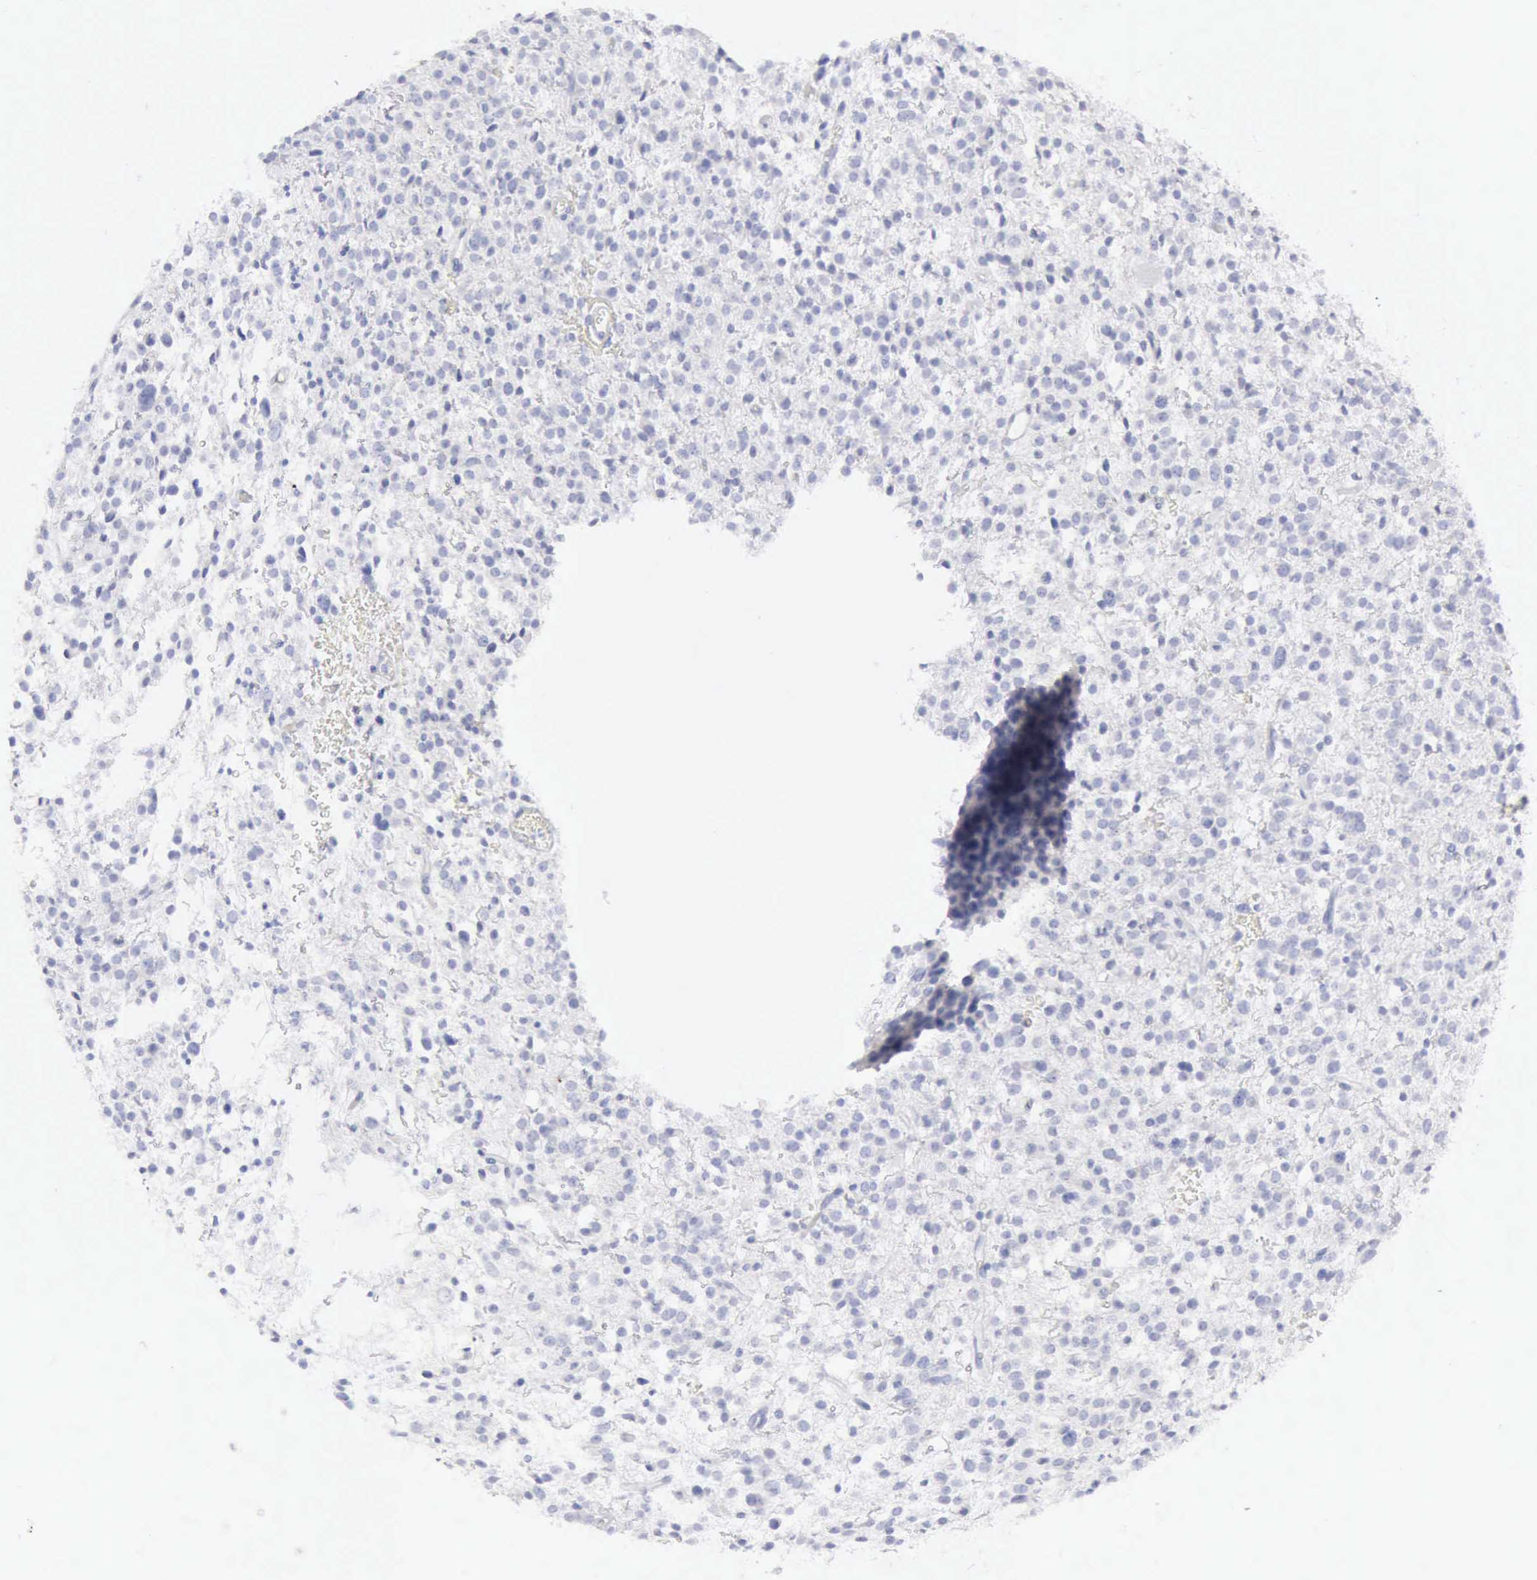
{"staining": {"intensity": "negative", "quantity": "none", "location": "none"}, "tissue": "glioma", "cell_type": "Tumor cells", "image_type": "cancer", "snomed": [{"axis": "morphology", "description": "Glioma, malignant, Low grade"}, {"axis": "topography", "description": "Brain"}], "caption": "An IHC micrograph of malignant glioma (low-grade) is shown. There is no staining in tumor cells of malignant glioma (low-grade).", "gene": "GZMB", "patient": {"sex": "female", "age": 36}}